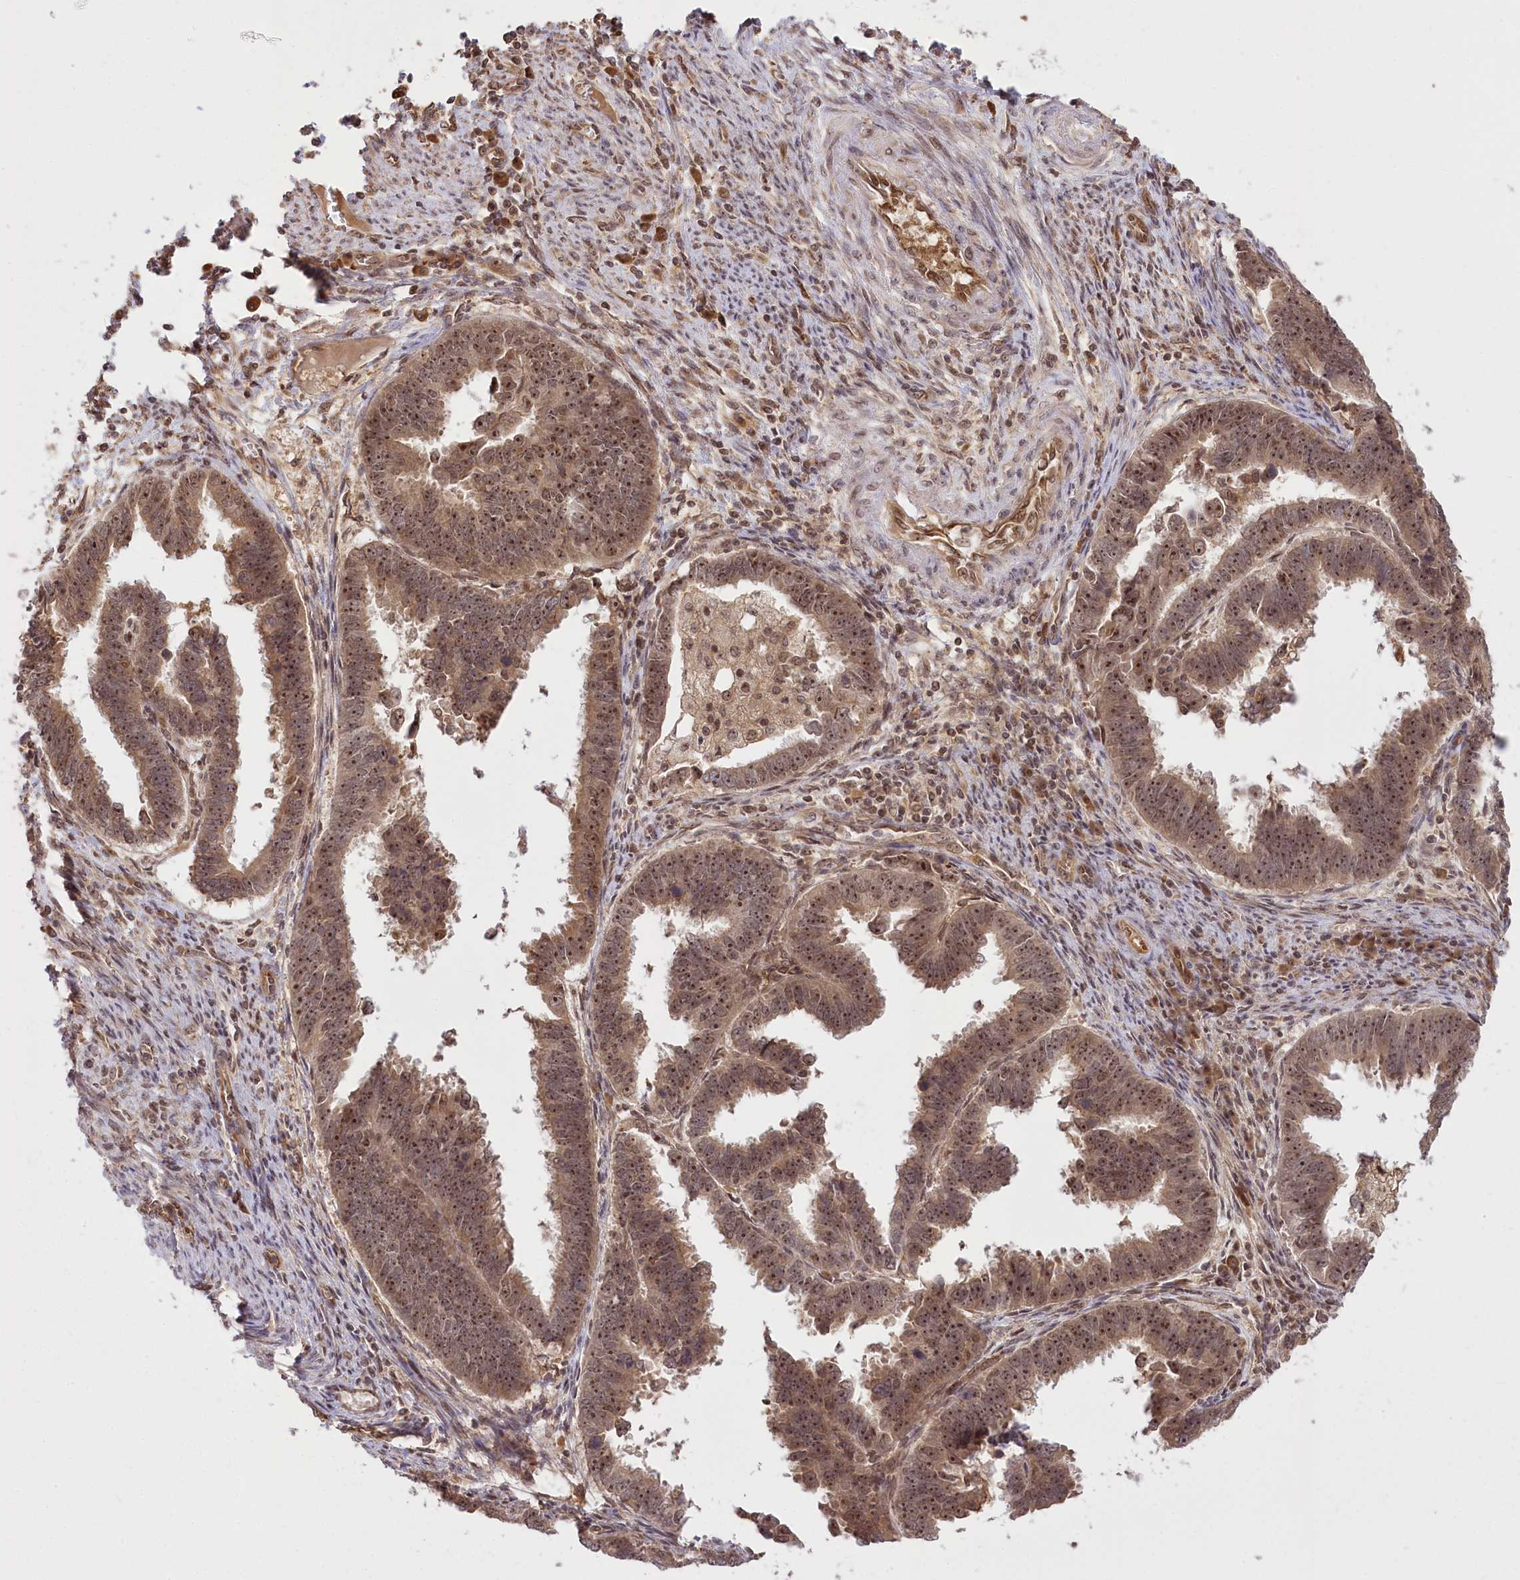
{"staining": {"intensity": "strong", "quantity": ">75%", "location": "cytoplasmic/membranous,nuclear"}, "tissue": "endometrial cancer", "cell_type": "Tumor cells", "image_type": "cancer", "snomed": [{"axis": "morphology", "description": "Adenocarcinoma, NOS"}, {"axis": "topography", "description": "Endometrium"}], "caption": "Immunohistochemistry (DAB) staining of adenocarcinoma (endometrial) exhibits strong cytoplasmic/membranous and nuclear protein expression in about >75% of tumor cells.", "gene": "SERGEF", "patient": {"sex": "female", "age": 75}}